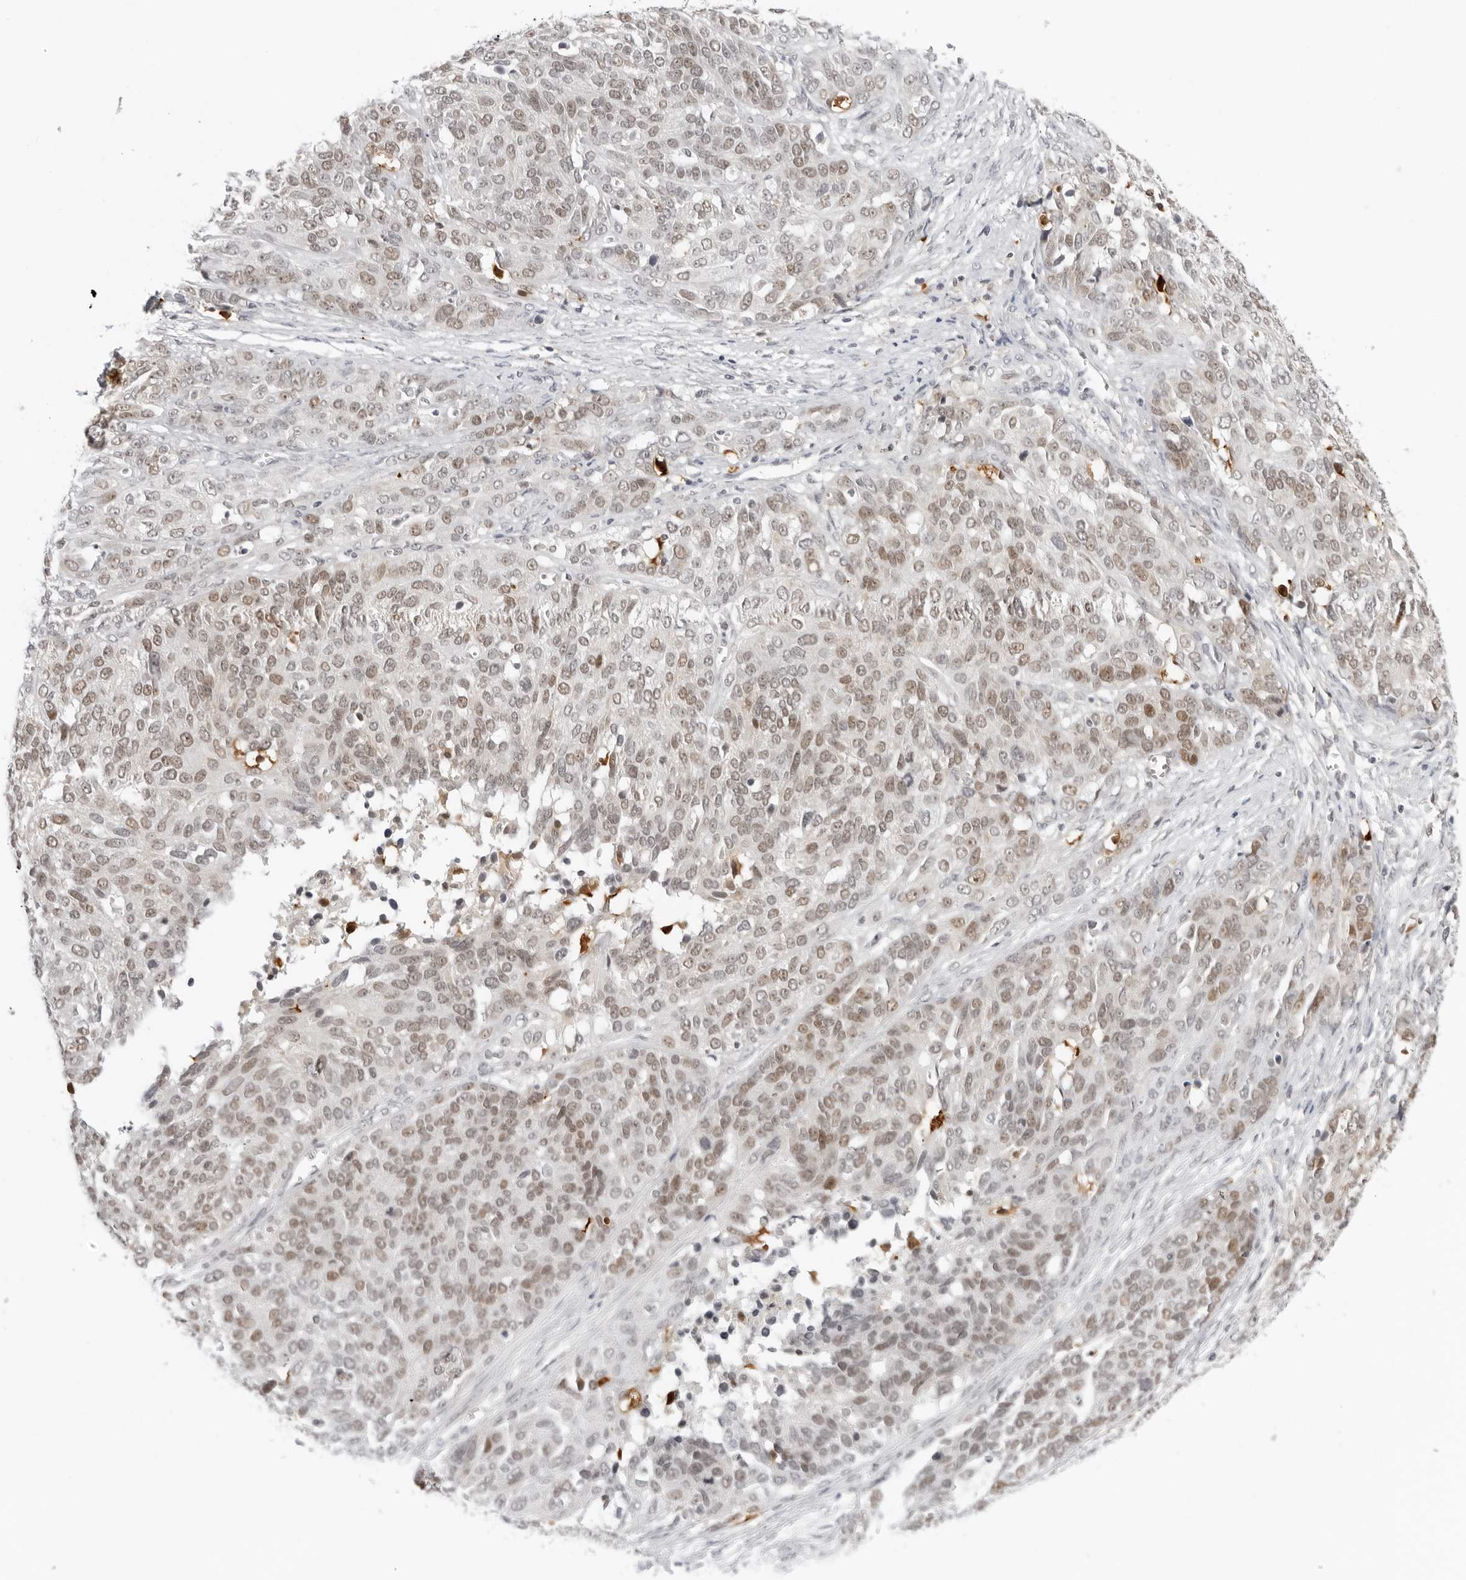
{"staining": {"intensity": "weak", "quantity": ">75%", "location": "nuclear"}, "tissue": "ovarian cancer", "cell_type": "Tumor cells", "image_type": "cancer", "snomed": [{"axis": "morphology", "description": "Cystadenocarcinoma, serous, NOS"}, {"axis": "topography", "description": "Ovary"}], "caption": "Ovarian cancer tissue reveals weak nuclear expression in approximately >75% of tumor cells, visualized by immunohistochemistry.", "gene": "MSH6", "patient": {"sex": "female", "age": 44}}